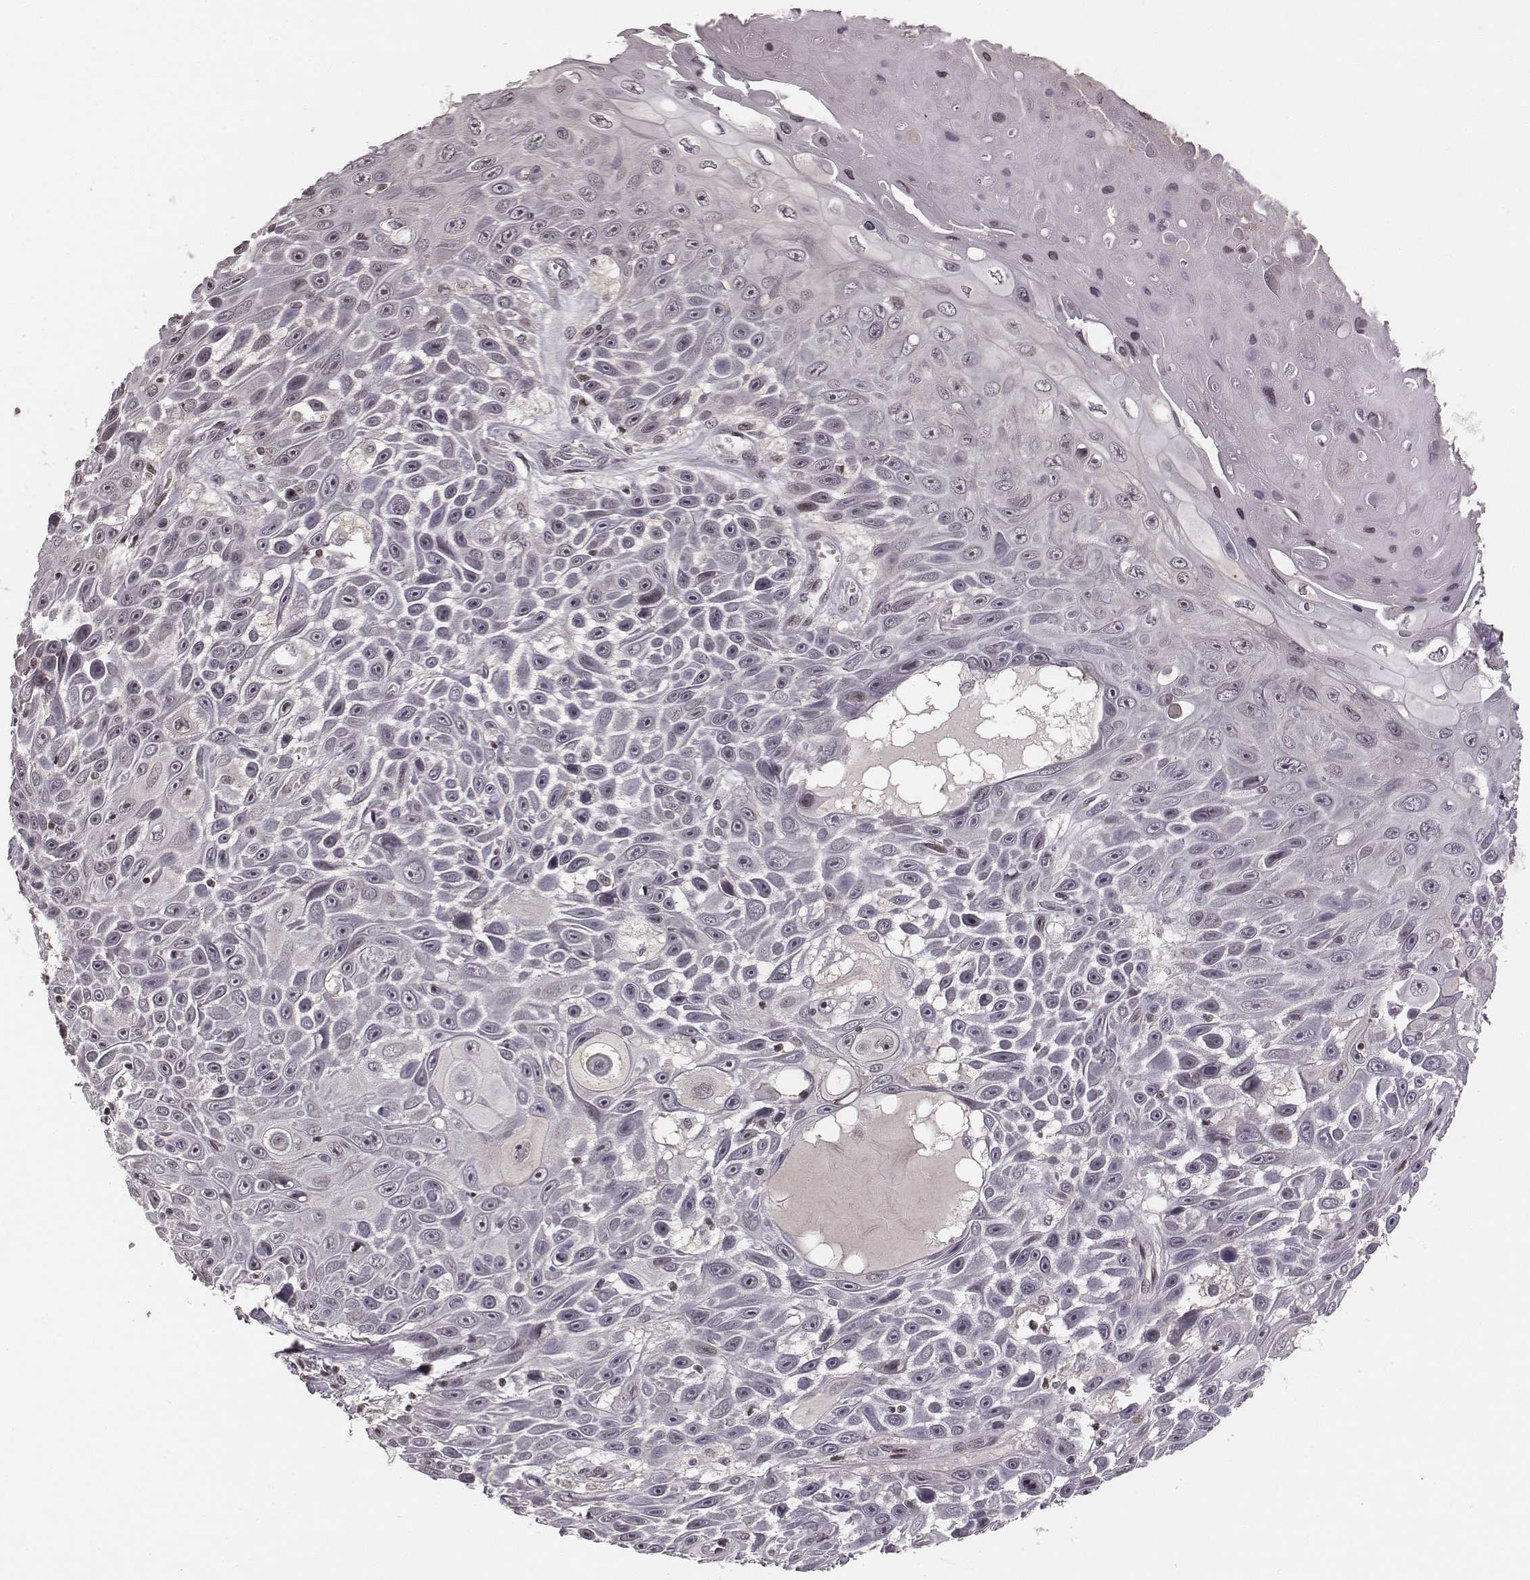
{"staining": {"intensity": "negative", "quantity": "none", "location": "none"}, "tissue": "skin cancer", "cell_type": "Tumor cells", "image_type": "cancer", "snomed": [{"axis": "morphology", "description": "Squamous cell carcinoma, NOS"}, {"axis": "topography", "description": "Skin"}], "caption": "Skin cancer was stained to show a protein in brown. There is no significant expression in tumor cells. (DAB (3,3'-diaminobenzidine) immunohistochemistry, high magnification).", "gene": "GRM4", "patient": {"sex": "male", "age": 82}}